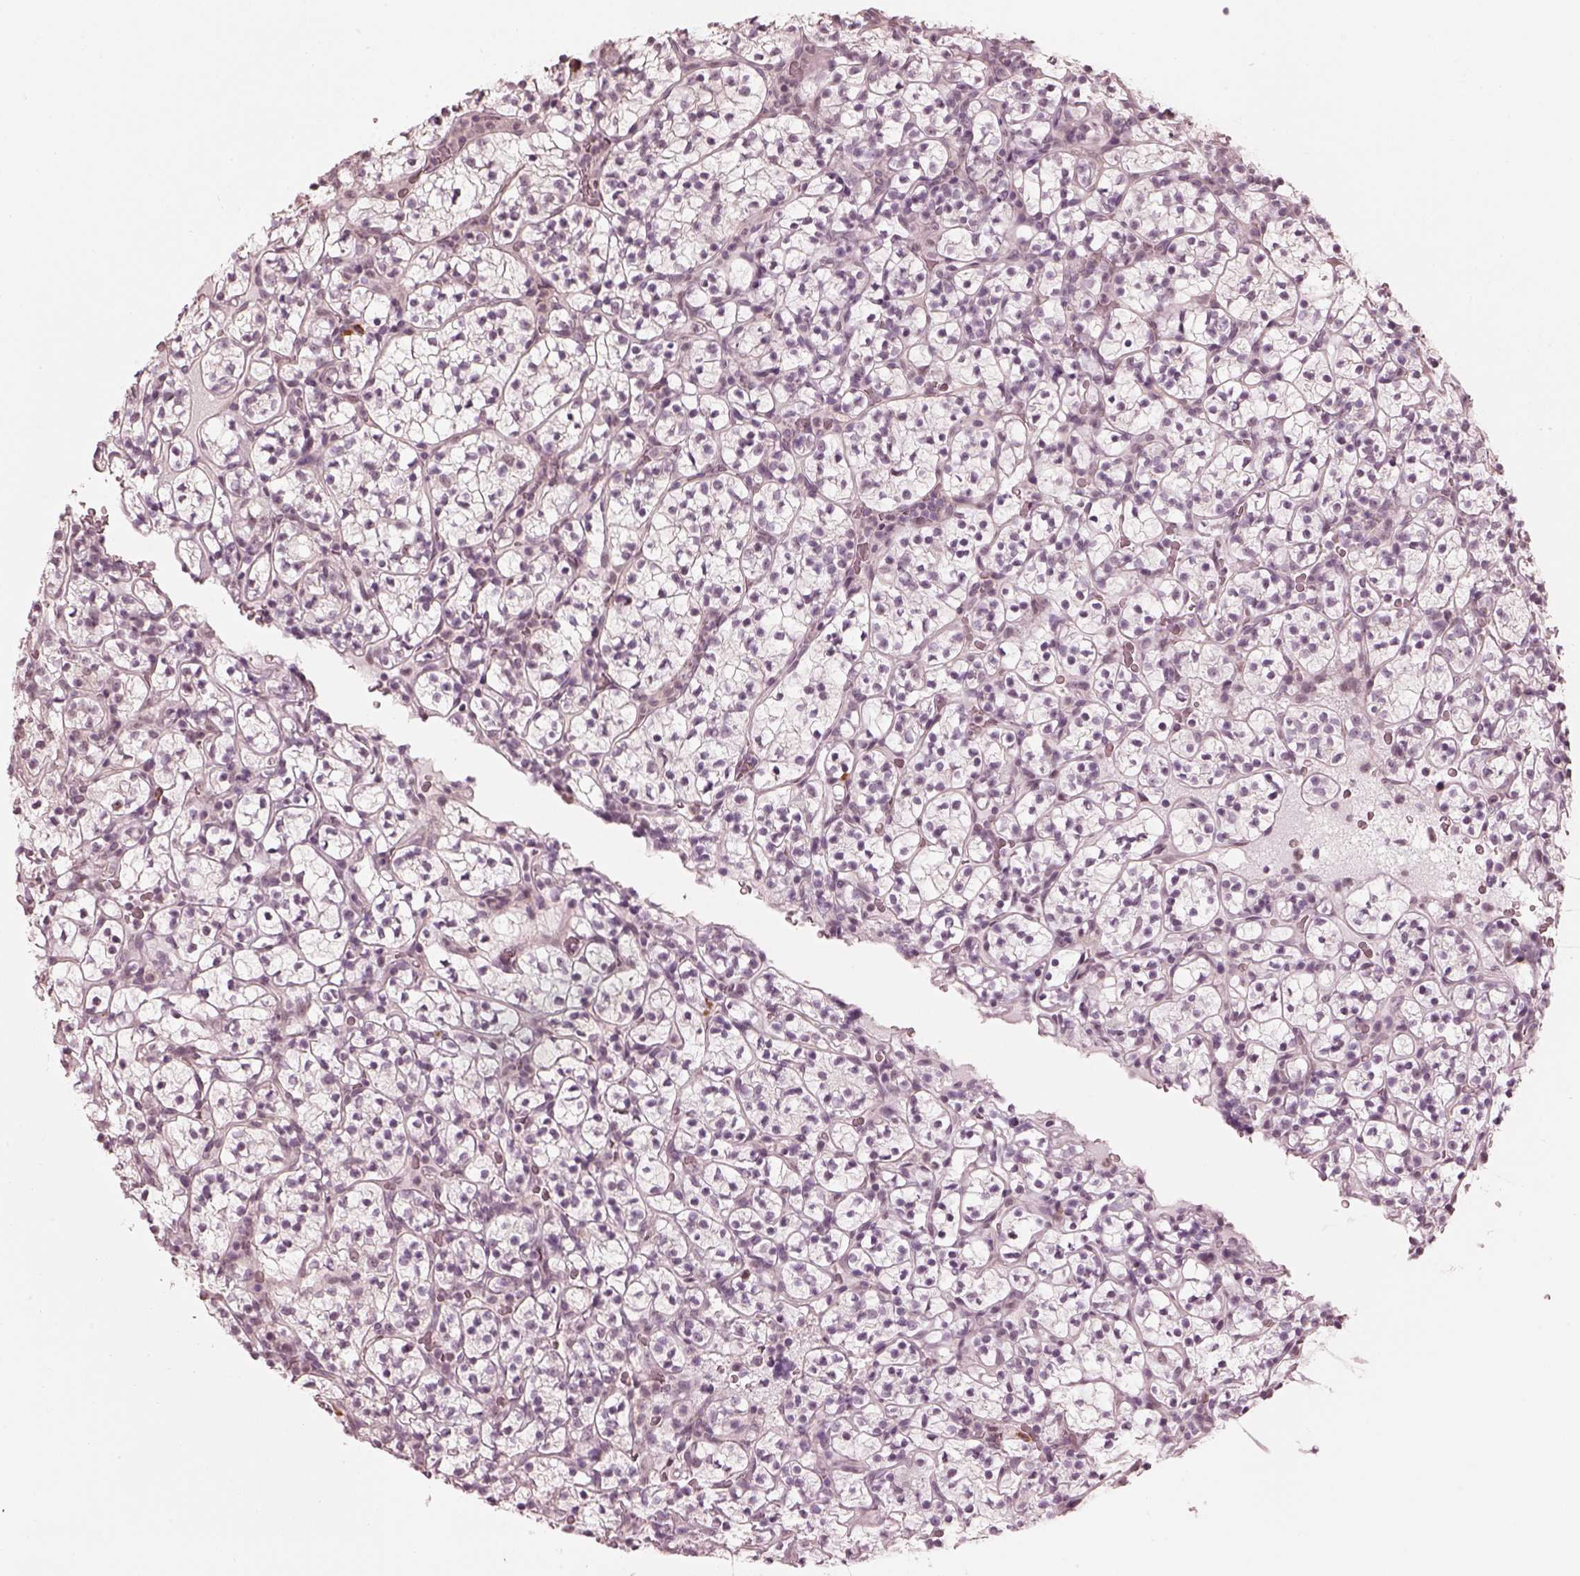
{"staining": {"intensity": "negative", "quantity": "none", "location": "none"}, "tissue": "renal cancer", "cell_type": "Tumor cells", "image_type": "cancer", "snomed": [{"axis": "morphology", "description": "Adenocarcinoma, NOS"}, {"axis": "topography", "description": "Kidney"}], "caption": "Renal adenocarcinoma was stained to show a protein in brown. There is no significant staining in tumor cells.", "gene": "RPGRIP1", "patient": {"sex": "female", "age": 89}}